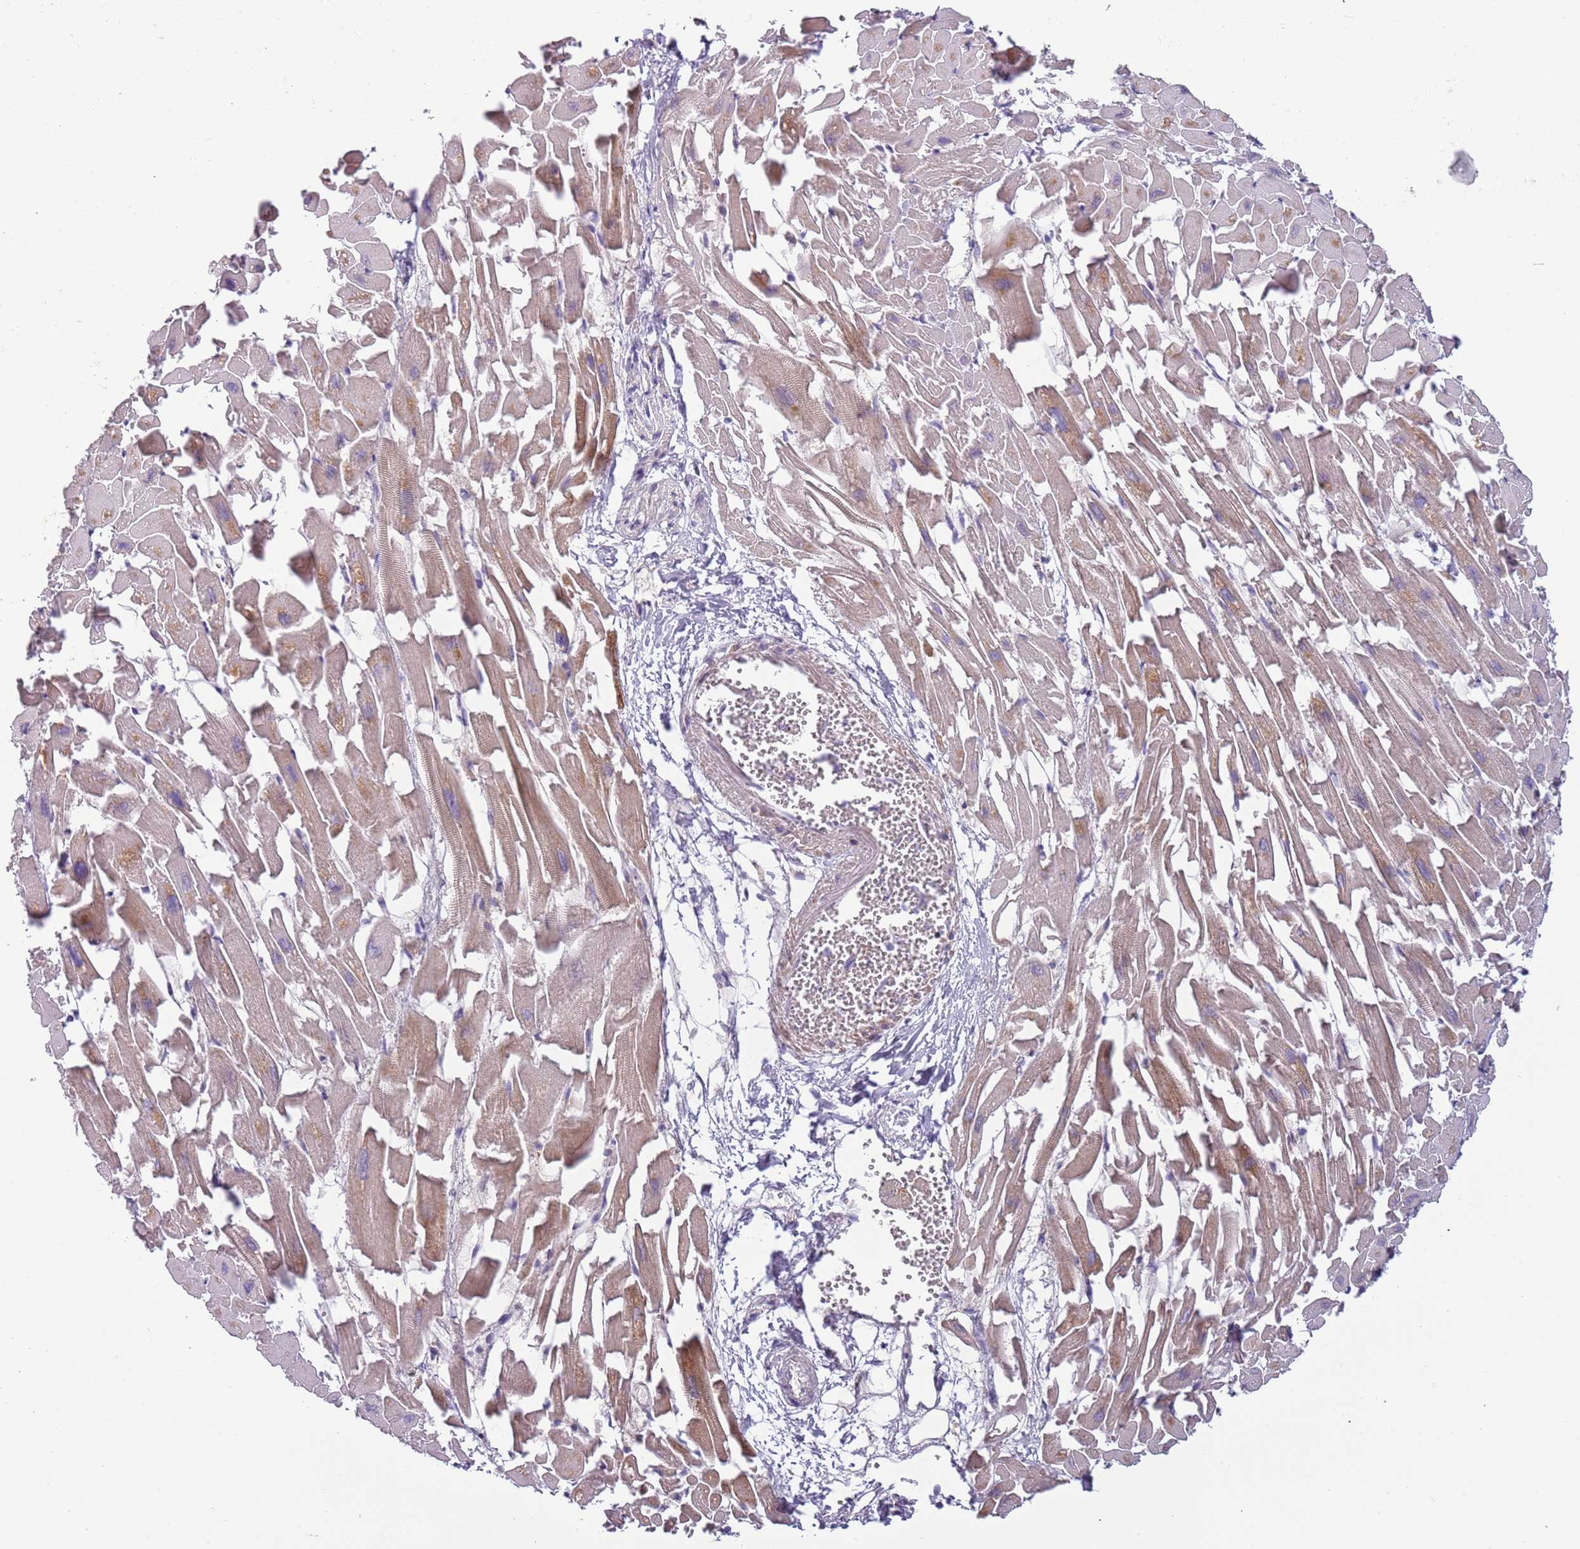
{"staining": {"intensity": "moderate", "quantity": "25%-75%", "location": "cytoplasmic/membranous"}, "tissue": "heart muscle", "cell_type": "Cardiomyocytes", "image_type": "normal", "snomed": [{"axis": "morphology", "description": "Normal tissue, NOS"}, {"axis": "topography", "description": "Heart"}], "caption": "Cardiomyocytes reveal moderate cytoplasmic/membranous staining in about 25%-75% of cells in normal heart muscle.", "gene": "RNF222", "patient": {"sex": "female", "age": 64}}